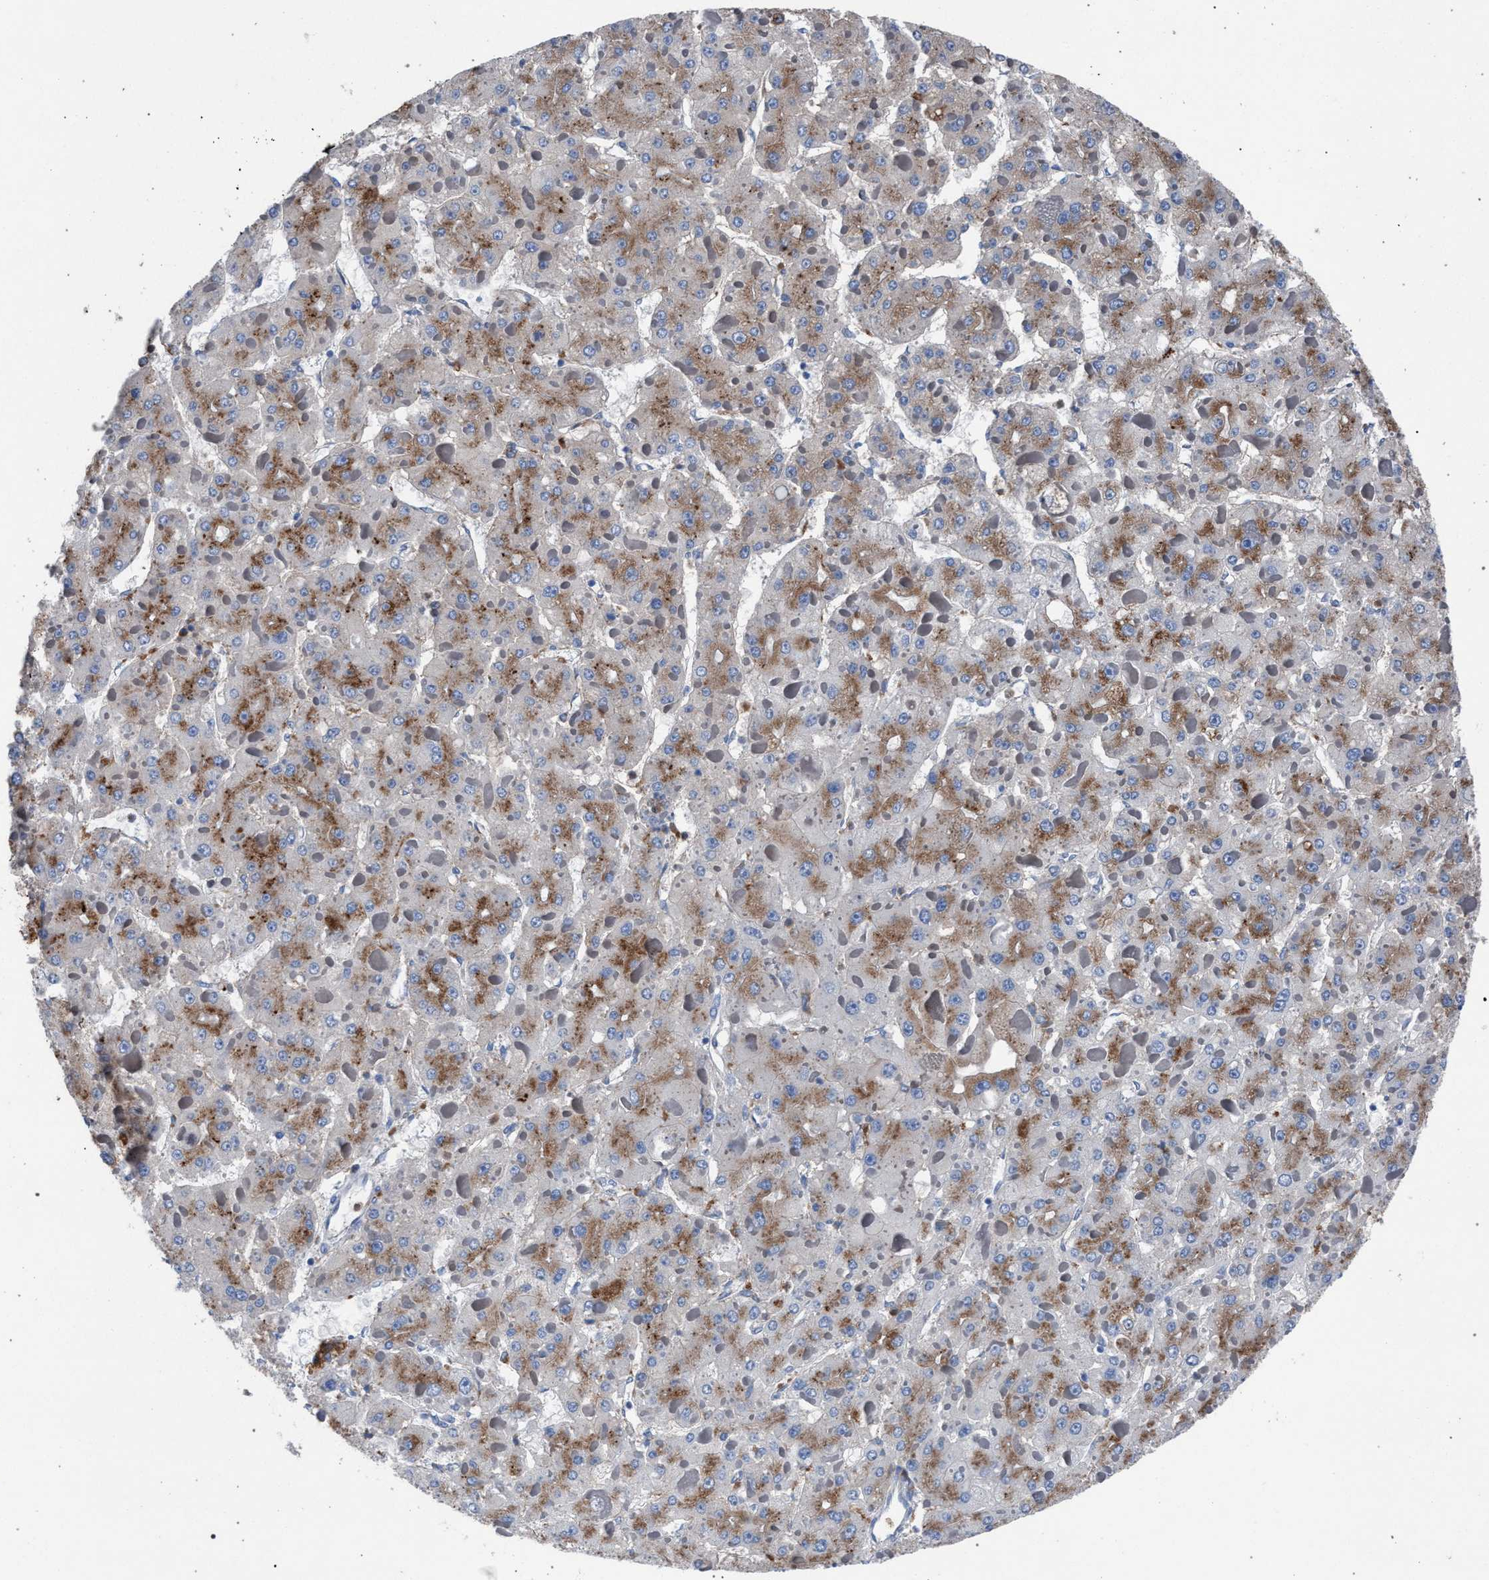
{"staining": {"intensity": "moderate", "quantity": "25%-75%", "location": "cytoplasmic/membranous"}, "tissue": "liver cancer", "cell_type": "Tumor cells", "image_type": "cancer", "snomed": [{"axis": "morphology", "description": "Carcinoma, Hepatocellular, NOS"}, {"axis": "topography", "description": "Liver"}], "caption": "Brown immunohistochemical staining in human liver cancer (hepatocellular carcinoma) reveals moderate cytoplasmic/membranous staining in approximately 25%-75% of tumor cells.", "gene": "ATP6V0A1", "patient": {"sex": "female", "age": 73}}